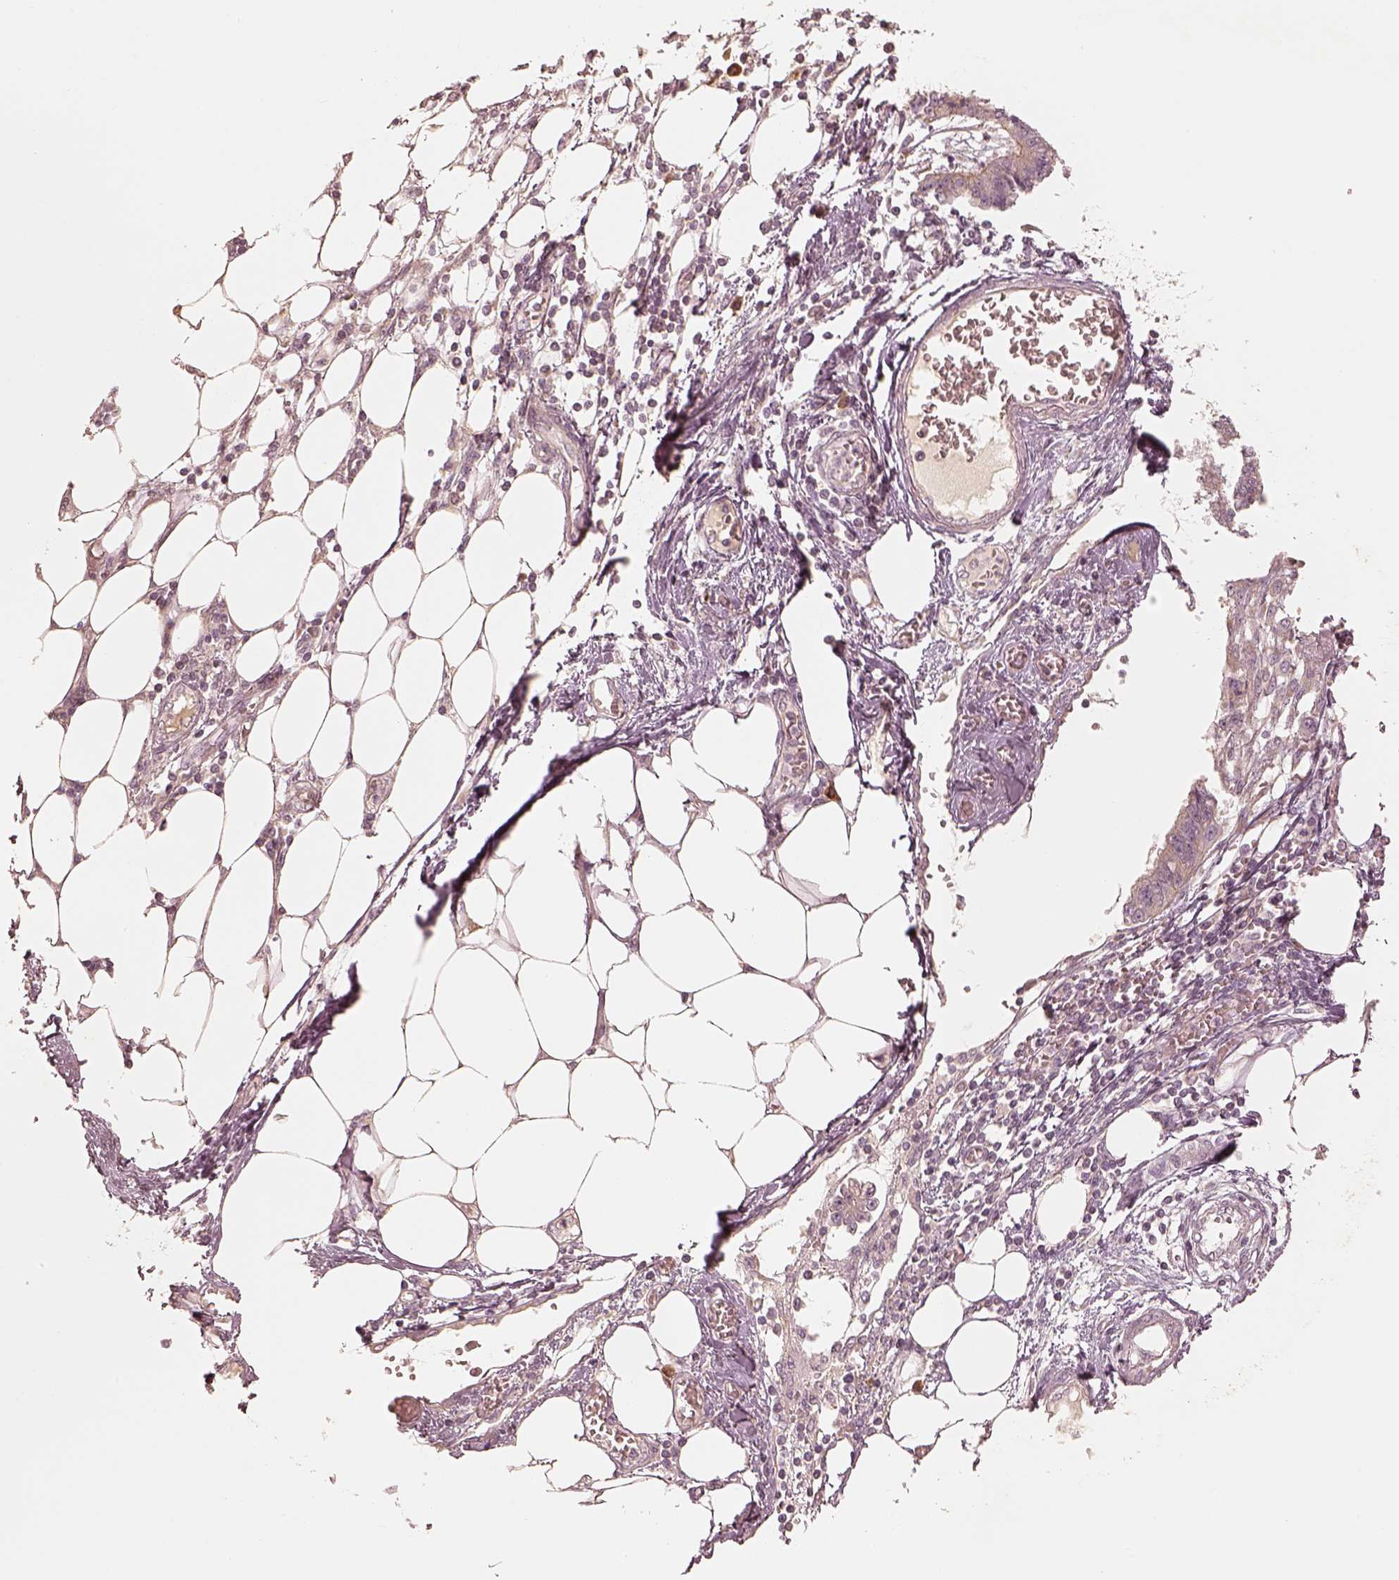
{"staining": {"intensity": "negative", "quantity": "none", "location": "none"}, "tissue": "endometrial cancer", "cell_type": "Tumor cells", "image_type": "cancer", "snomed": [{"axis": "morphology", "description": "Adenocarcinoma, NOS"}, {"axis": "morphology", "description": "Adenocarcinoma, metastatic, NOS"}, {"axis": "topography", "description": "Adipose tissue"}, {"axis": "topography", "description": "Endometrium"}], "caption": "Immunohistochemistry (IHC) histopathology image of neoplastic tissue: human endometrial adenocarcinoma stained with DAB (3,3'-diaminobenzidine) displays no significant protein expression in tumor cells.", "gene": "GORASP2", "patient": {"sex": "female", "age": 67}}